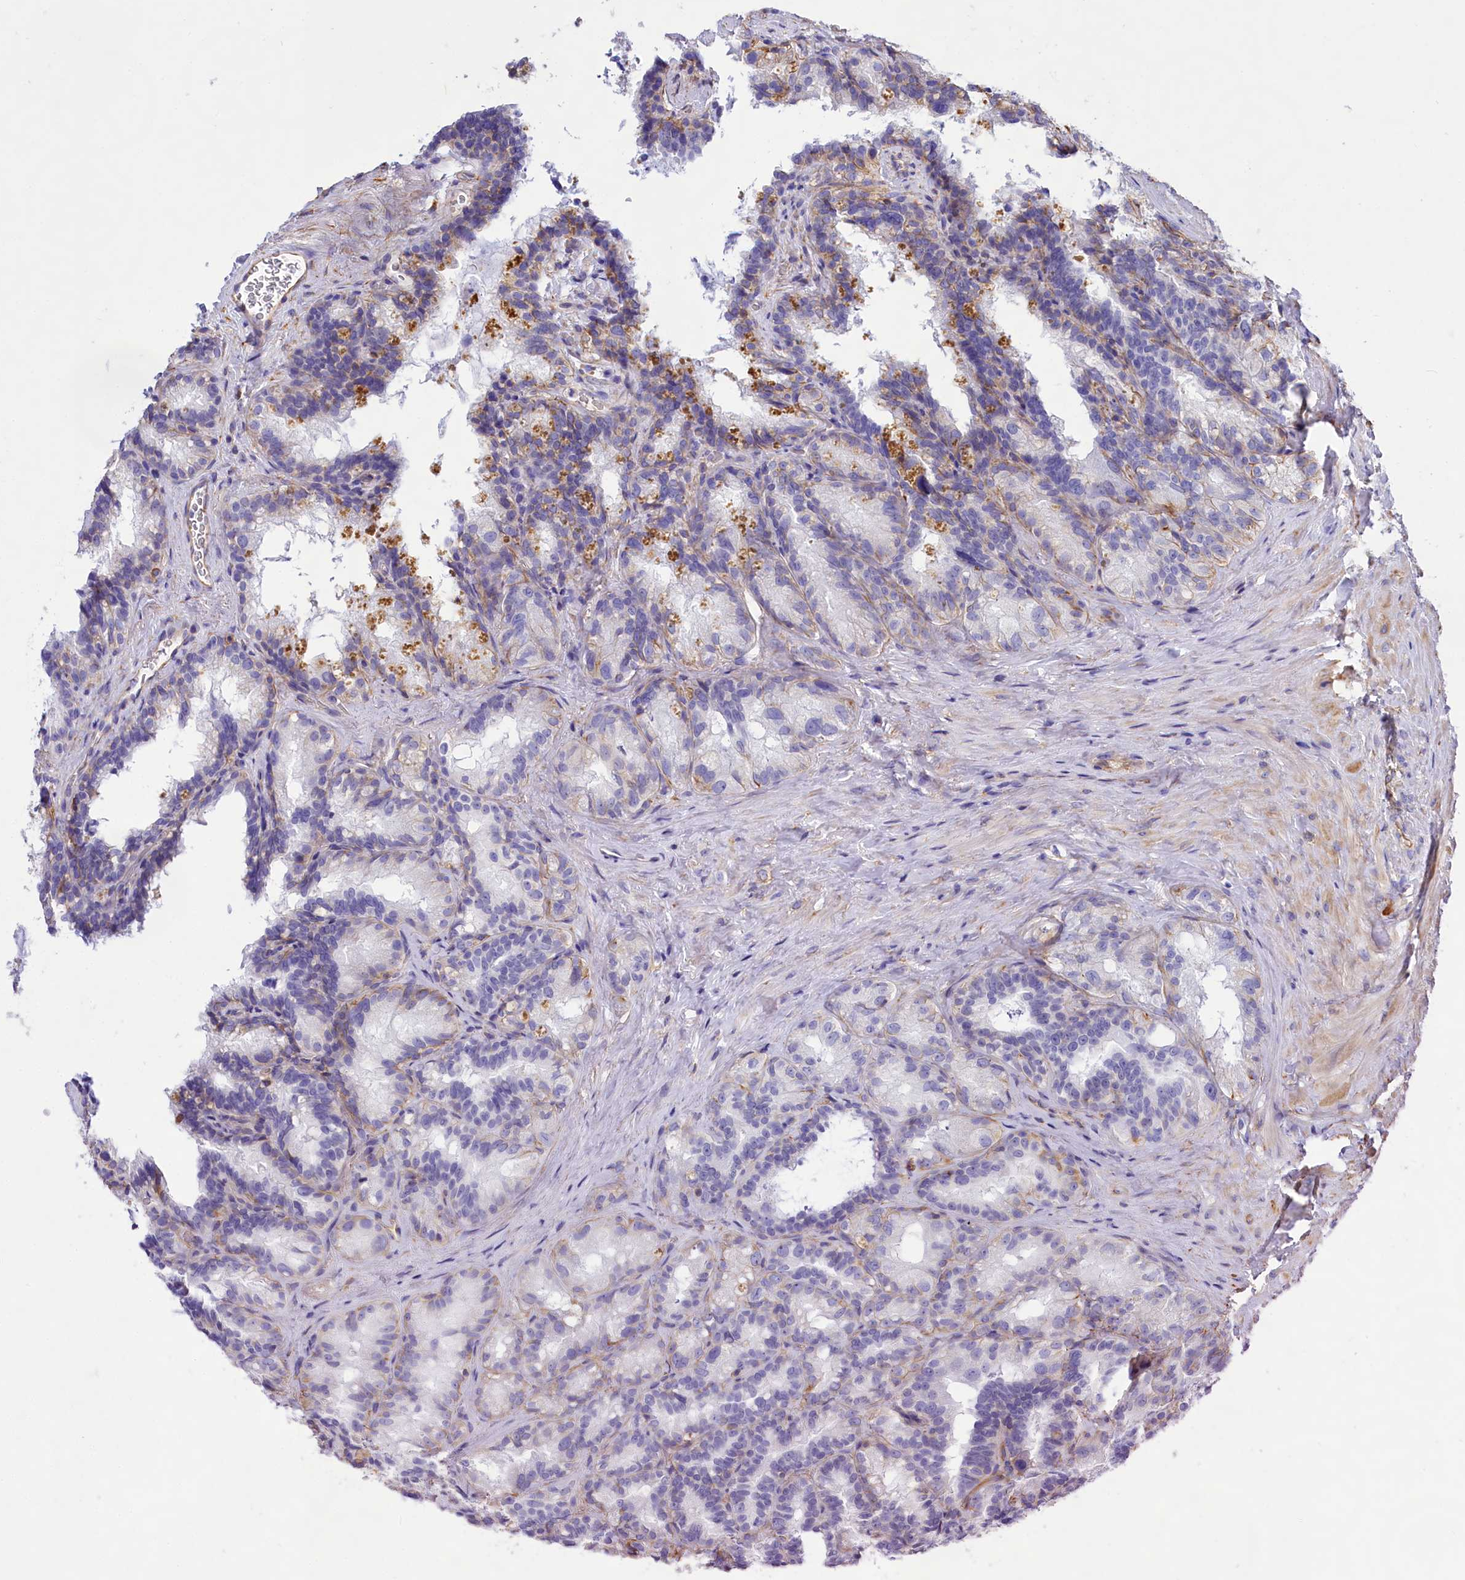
{"staining": {"intensity": "moderate", "quantity": "<25%", "location": "cytoplasmic/membranous"}, "tissue": "seminal vesicle", "cell_type": "Glandular cells", "image_type": "normal", "snomed": [{"axis": "morphology", "description": "Normal tissue, NOS"}, {"axis": "topography", "description": "Seminal veicle"}], "caption": "Approximately <25% of glandular cells in normal seminal vesicle exhibit moderate cytoplasmic/membranous protein positivity as visualized by brown immunohistochemical staining.", "gene": "CD99", "patient": {"sex": "male", "age": 60}}